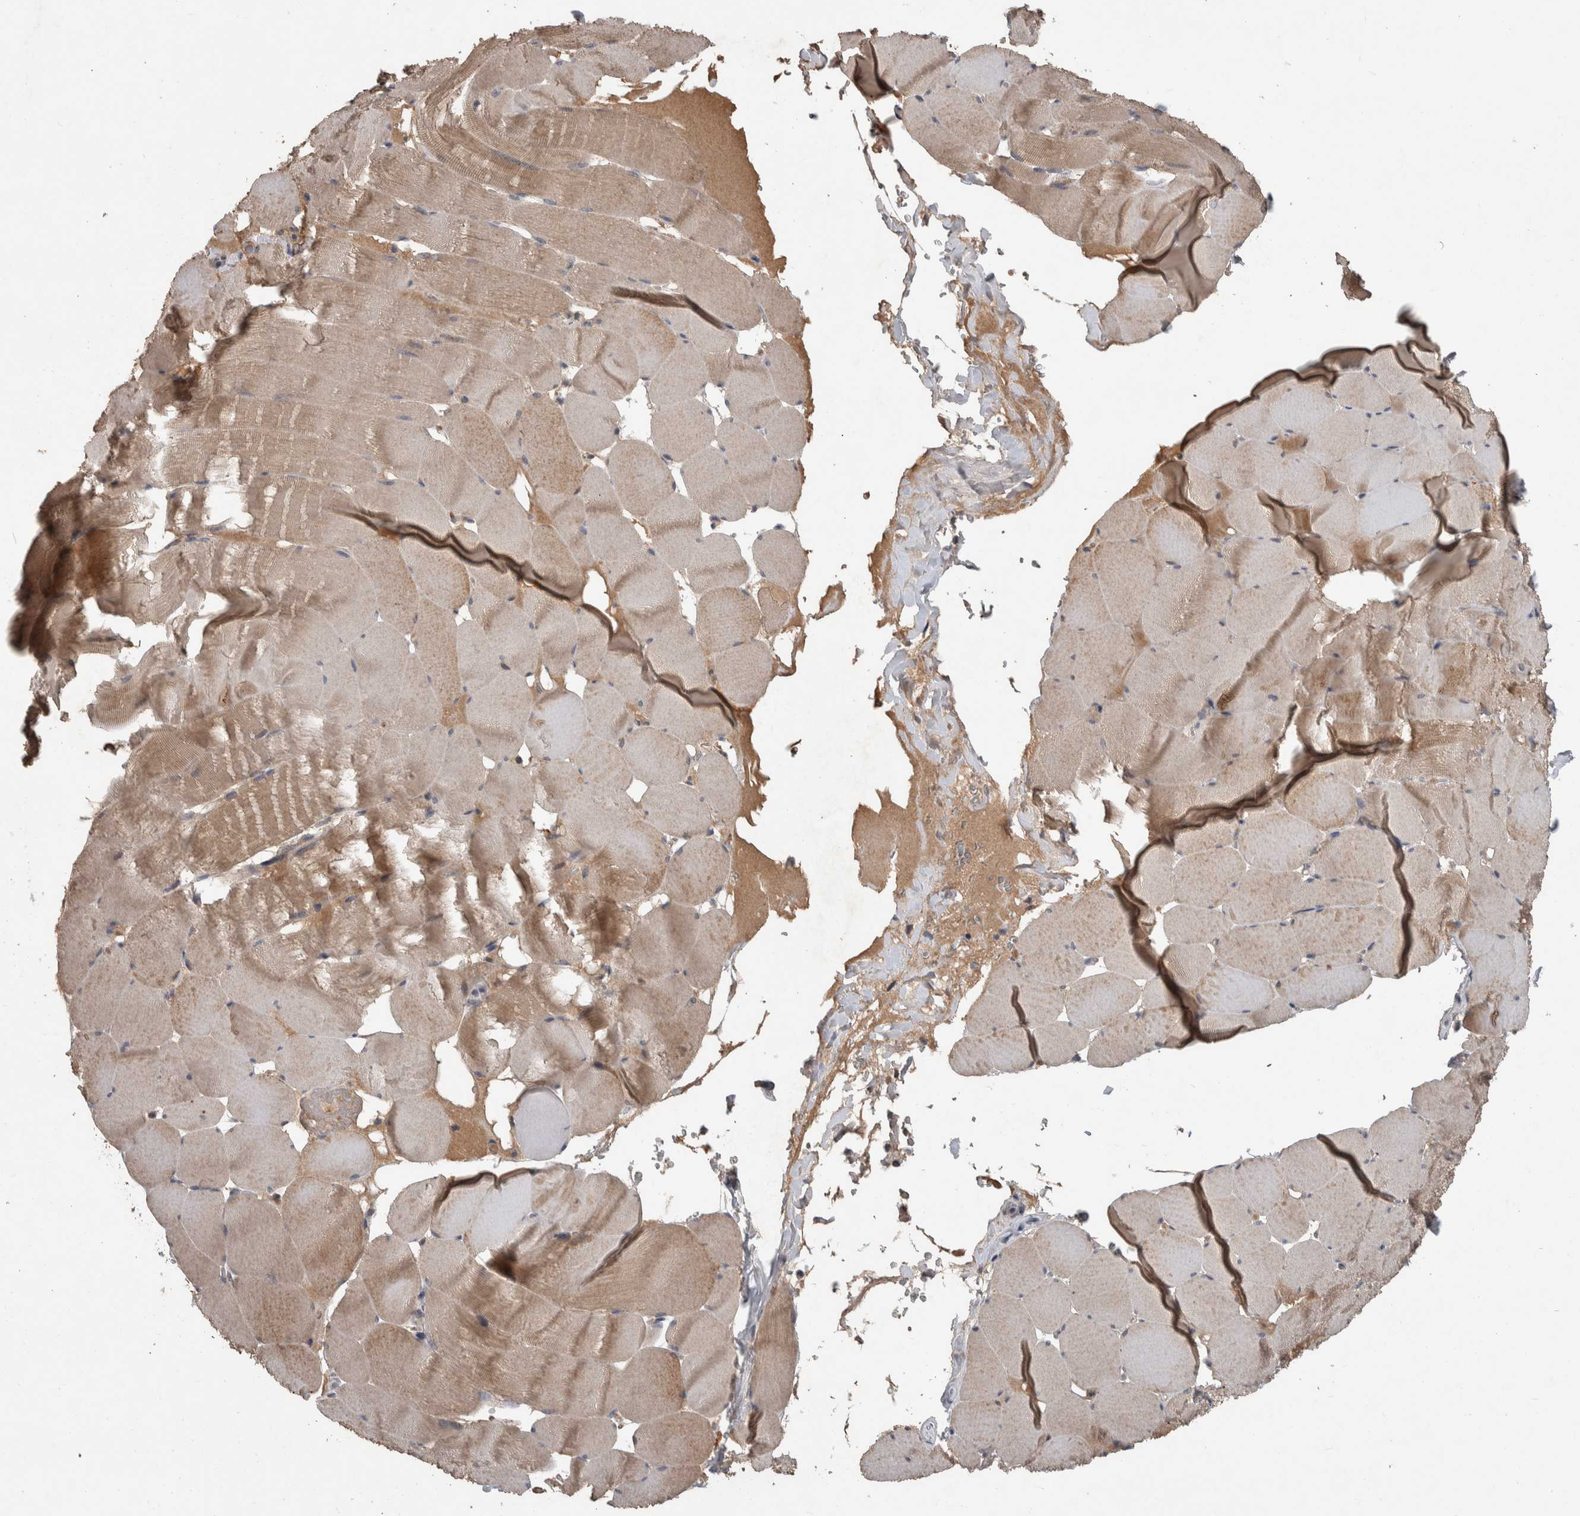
{"staining": {"intensity": "weak", "quantity": "25%-75%", "location": "cytoplasmic/membranous"}, "tissue": "skeletal muscle", "cell_type": "Myocytes", "image_type": "normal", "snomed": [{"axis": "morphology", "description": "Normal tissue, NOS"}, {"axis": "topography", "description": "Skeletal muscle"}], "caption": "A high-resolution photomicrograph shows immunohistochemistry staining of normal skeletal muscle, which displays weak cytoplasmic/membranous staining in about 25%-75% of myocytes.", "gene": "CHRM3", "patient": {"sex": "male", "age": 62}}